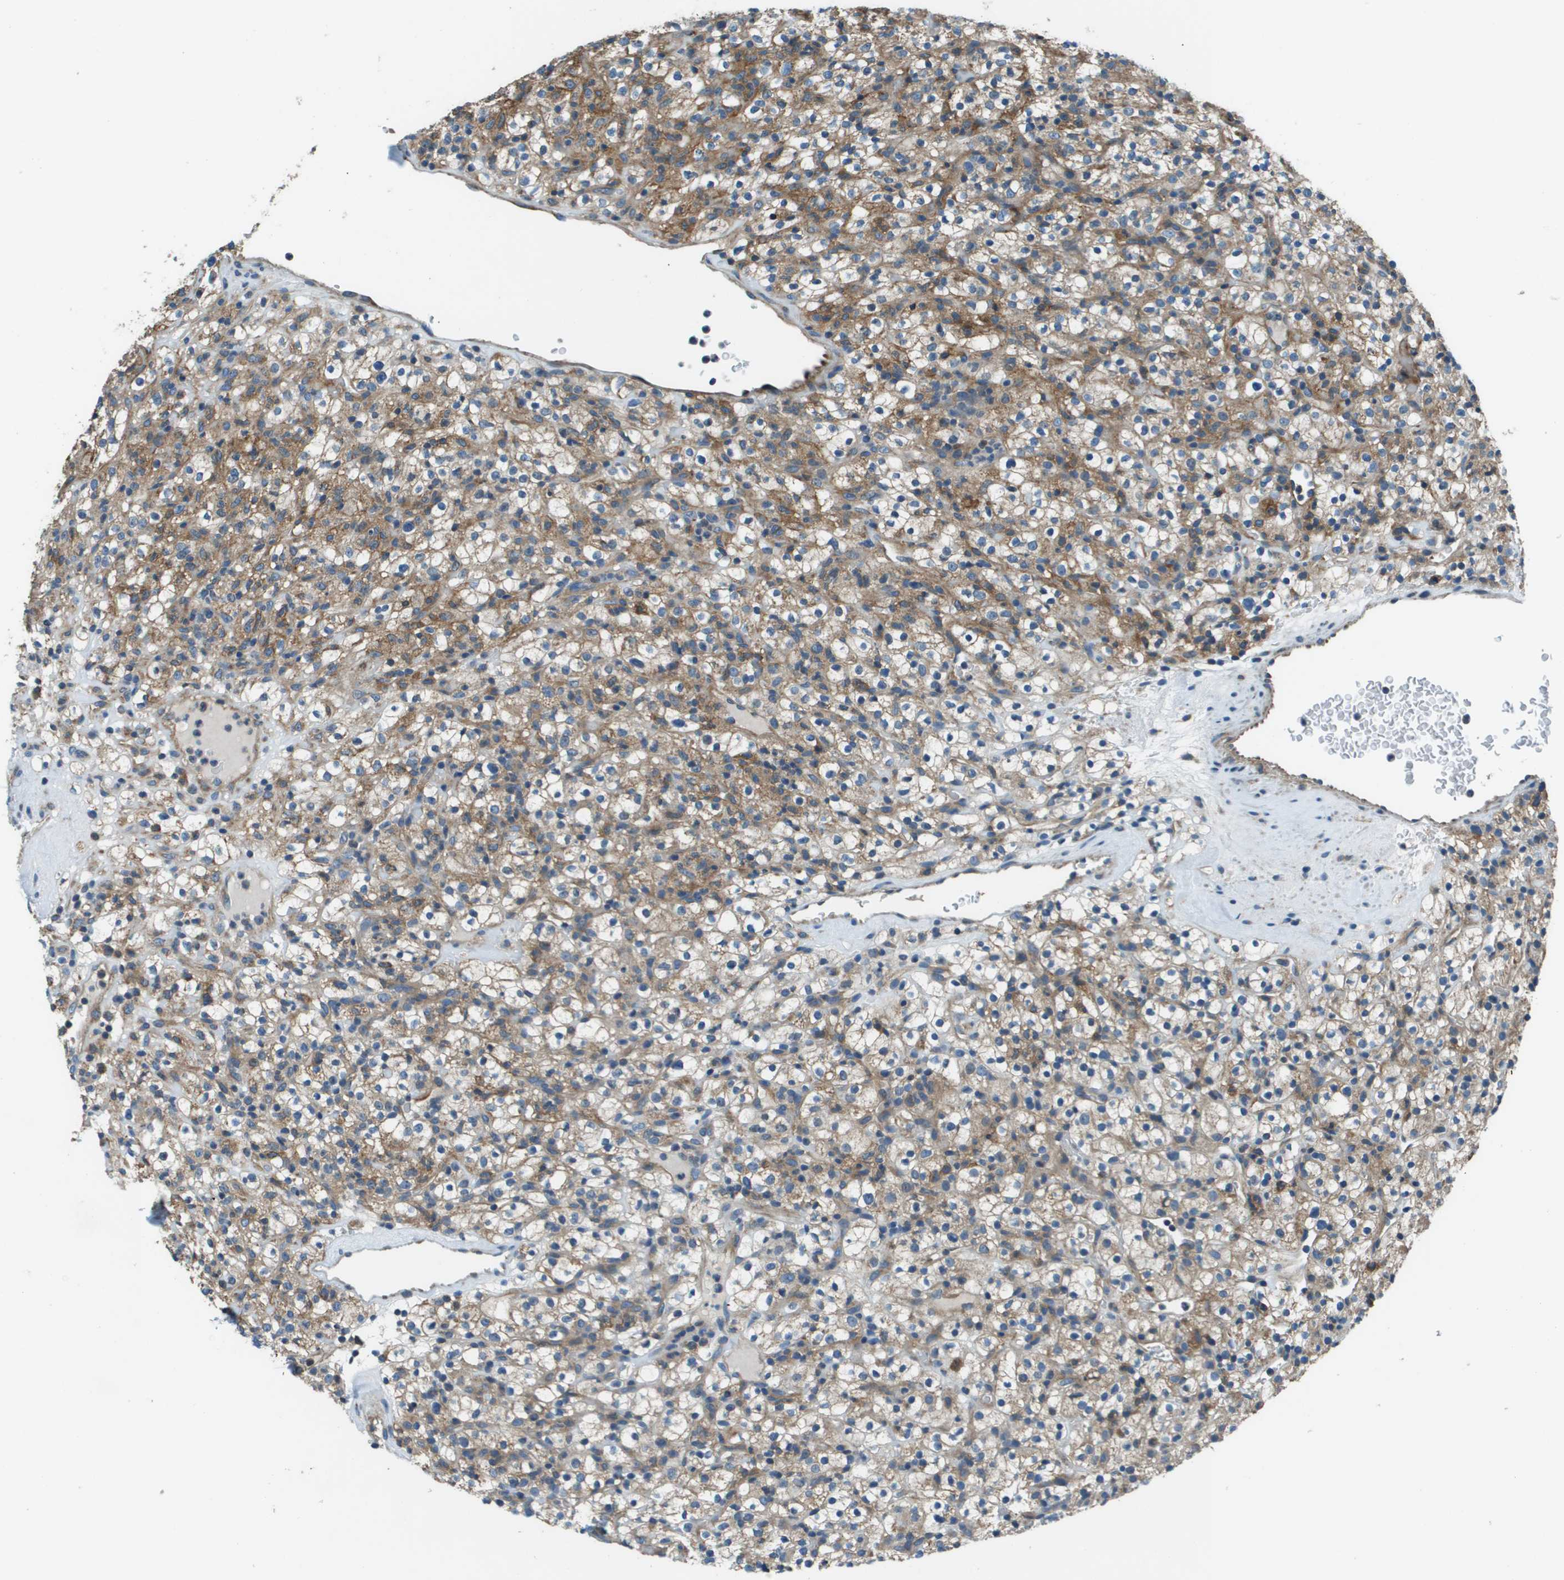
{"staining": {"intensity": "moderate", "quantity": ">75%", "location": "cytoplasmic/membranous"}, "tissue": "renal cancer", "cell_type": "Tumor cells", "image_type": "cancer", "snomed": [{"axis": "morphology", "description": "Normal tissue, NOS"}, {"axis": "morphology", "description": "Adenocarcinoma, NOS"}, {"axis": "topography", "description": "Kidney"}], "caption": "Adenocarcinoma (renal) stained for a protein displays moderate cytoplasmic/membranous positivity in tumor cells. The staining is performed using DAB brown chromogen to label protein expression. The nuclei are counter-stained blue using hematoxylin.", "gene": "TMEM51", "patient": {"sex": "female", "age": 72}}